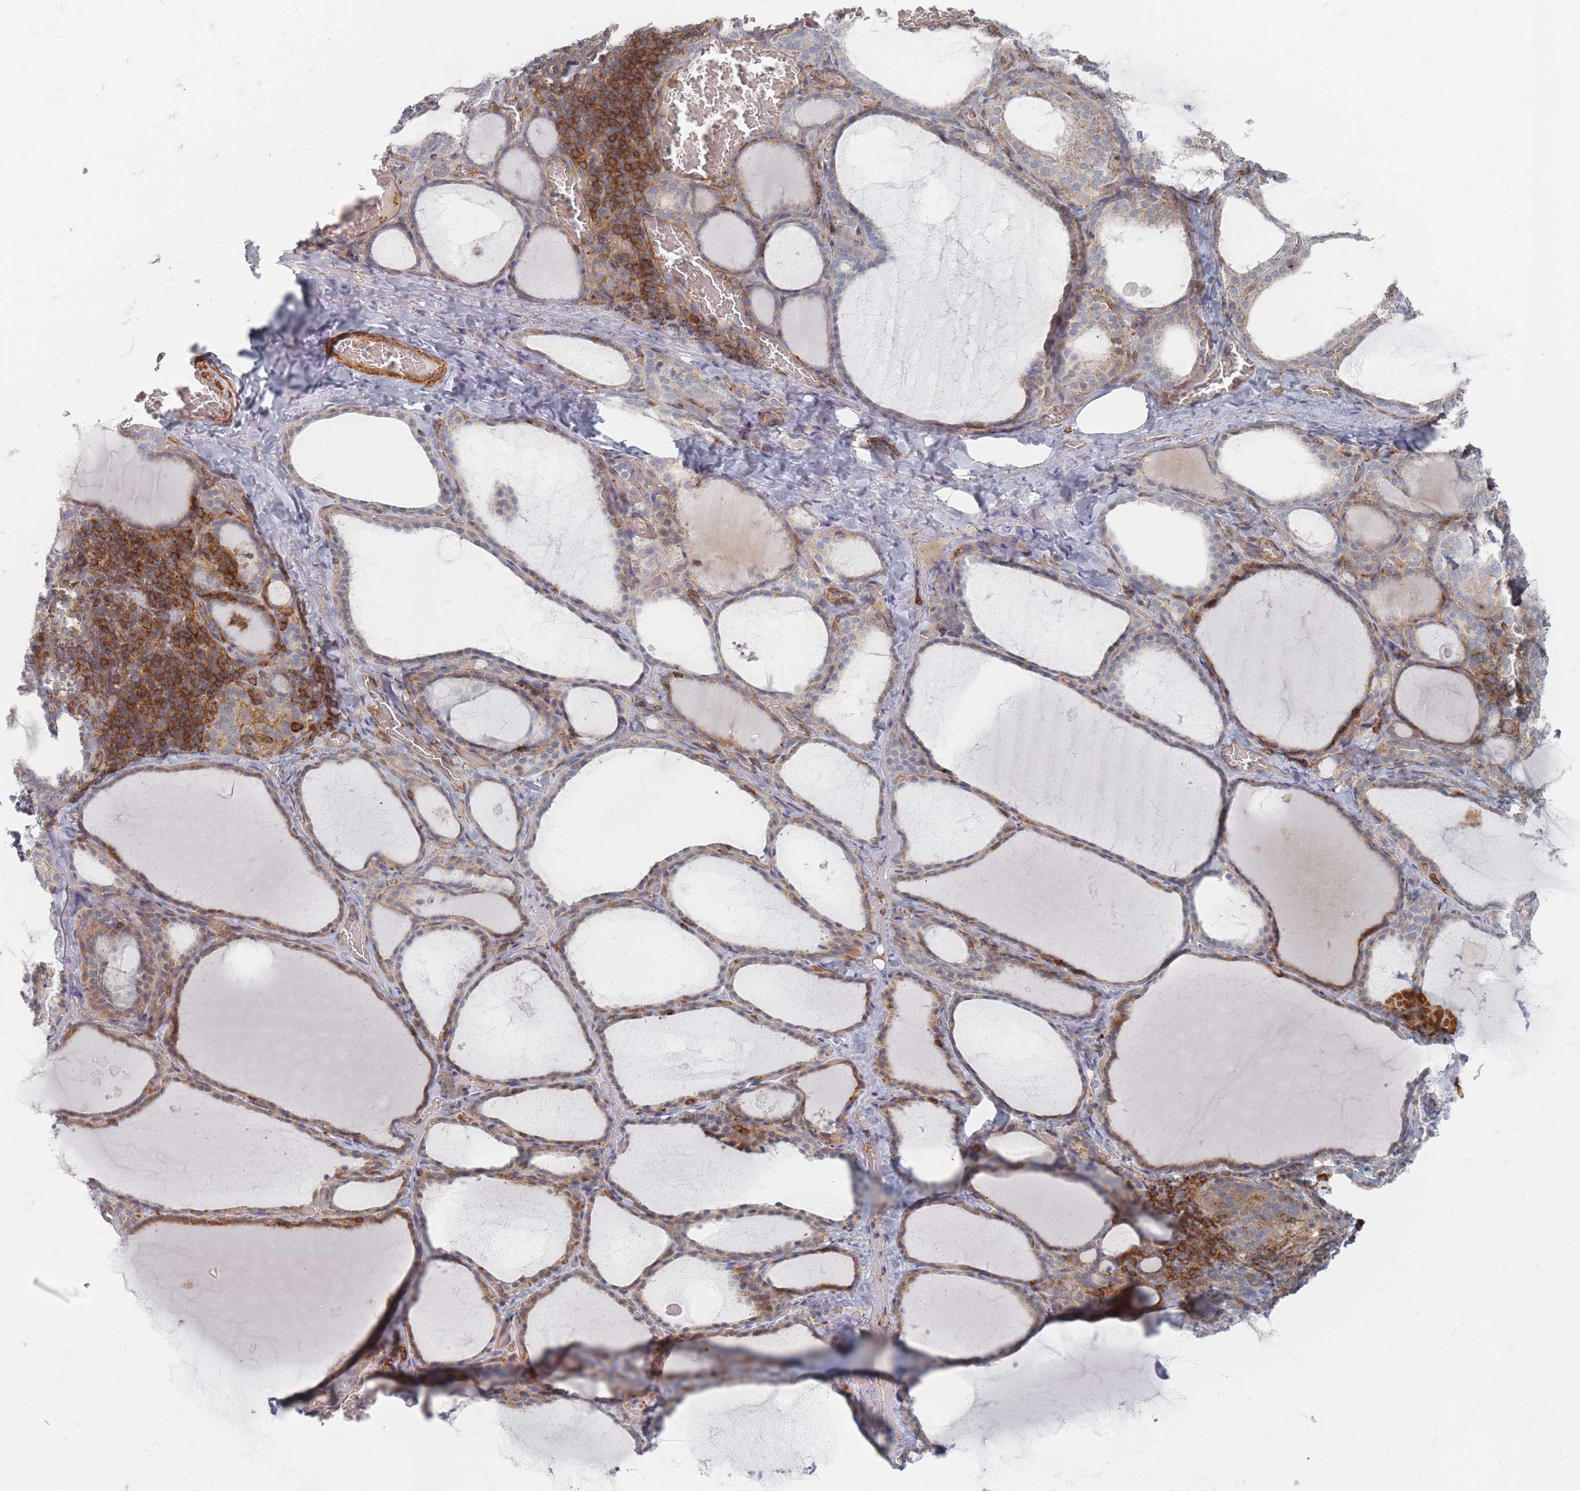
{"staining": {"intensity": "weak", "quantity": "25%-75%", "location": "cytoplasmic/membranous"}, "tissue": "thyroid gland", "cell_type": "Glandular cells", "image_type": "normal", "snomed": [{"axis": "morphology", "description": "Normal tissue, NOS"}, {"axis": "topography", "description": "Thyroid gland"}], "caption": "Thyroid gland stained with immunohistochemistry (IHC) demonstrates weak cytoplasmic/membranous expression in approximately 25%-75% of glandular cells.", "gene": "ZKSCAN7", "patient": {"sex": "female", "age": 39}}